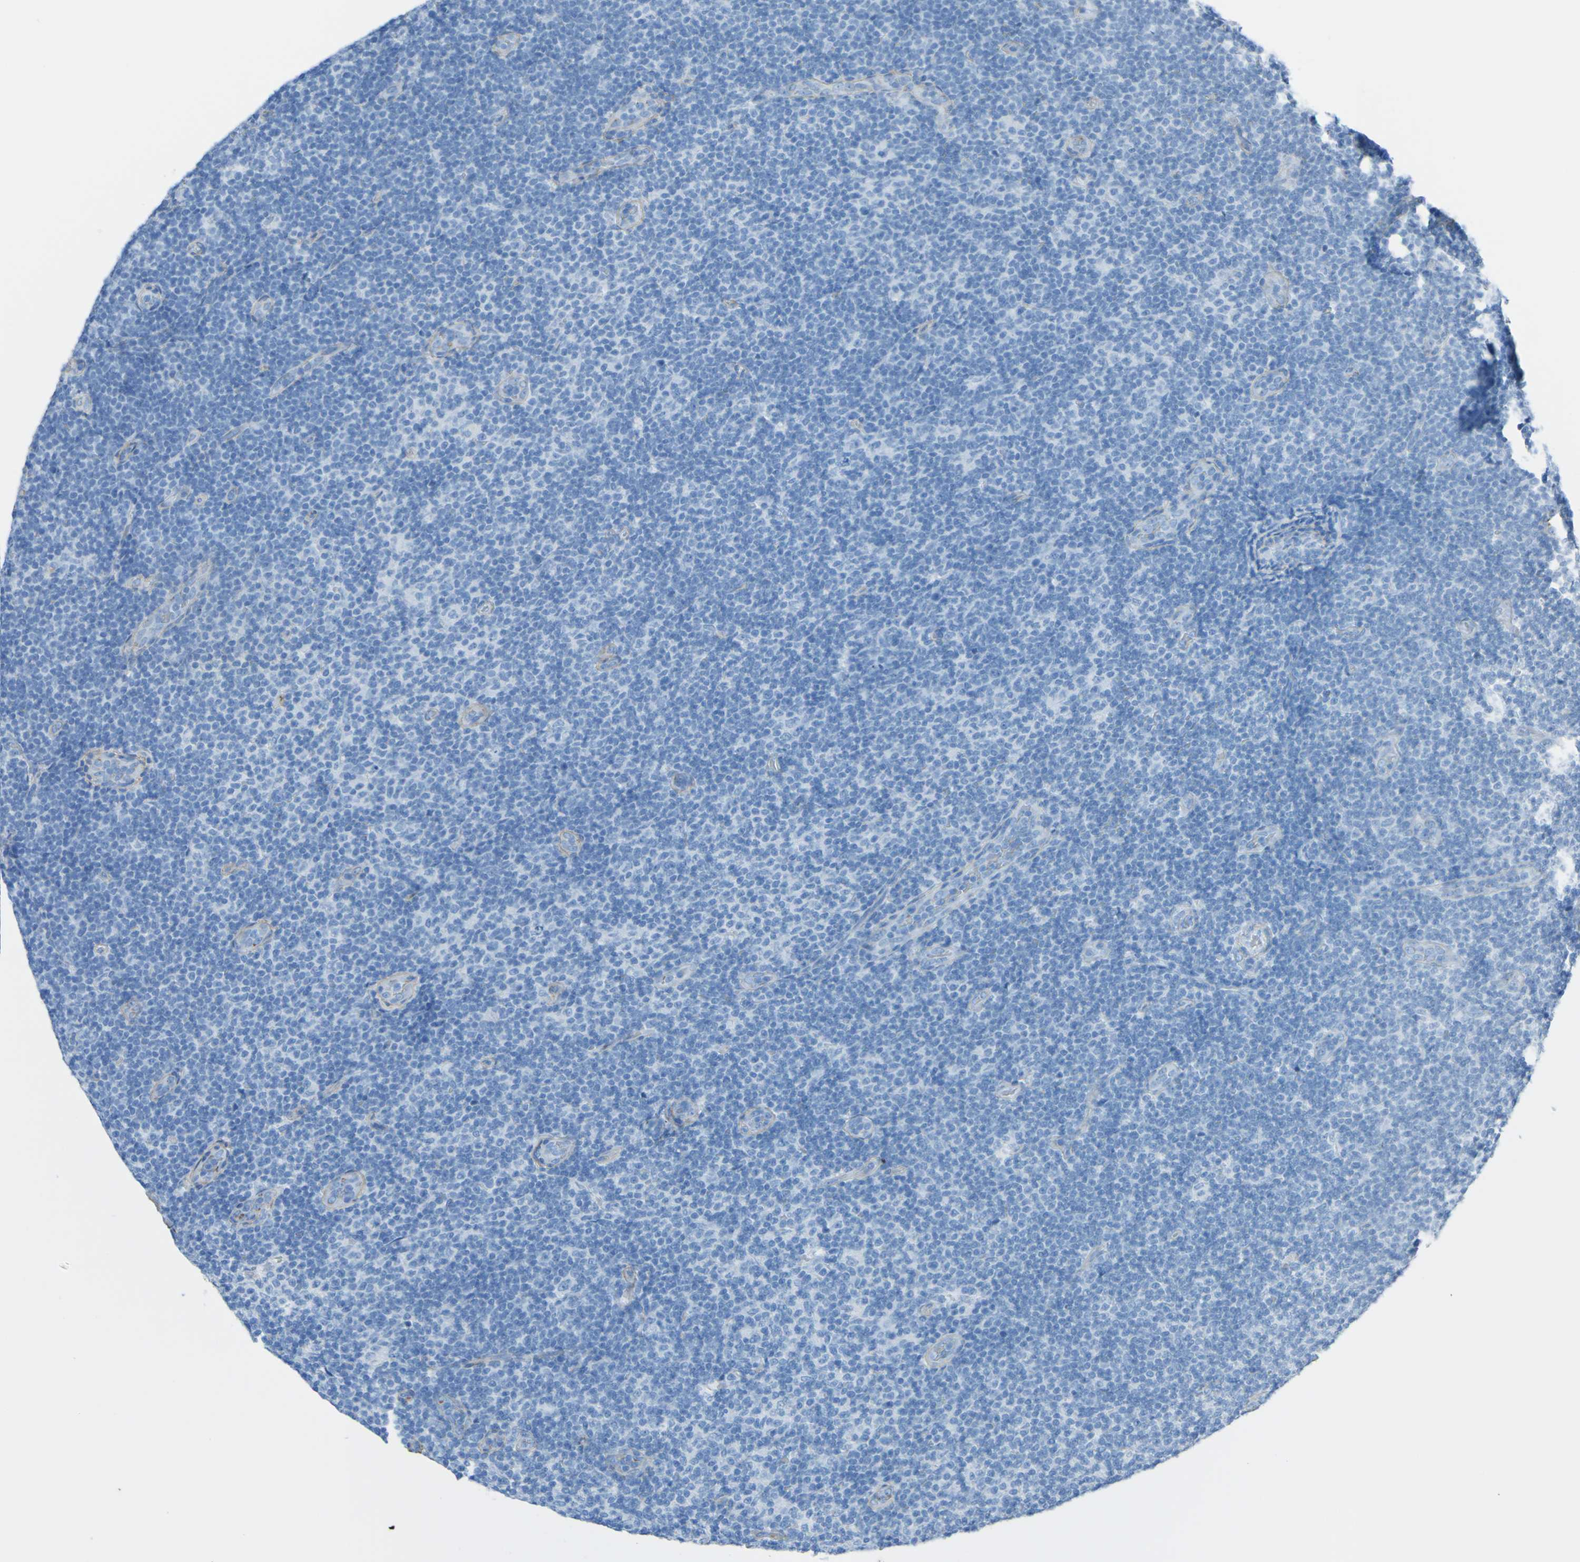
{"staining": {"intensity": "negative", "quantity": "none", "location": "none"}, "tissue": "lymphoma", "cell_type": "Tumor cells", "image_type": "cancer", "snomed": [{"axis": "morphology", "description": "Malignant lymphoma, non-Hodgkin's type, Low grade"}, {"axis": "topography", "description": "Lymph node"}], "caption": "Human lymphoma stained for a protein using IHC exhibits no staining in tumor cells.", "gene": "COL4A2", "patient": {"sex": "male", "age": 83}}